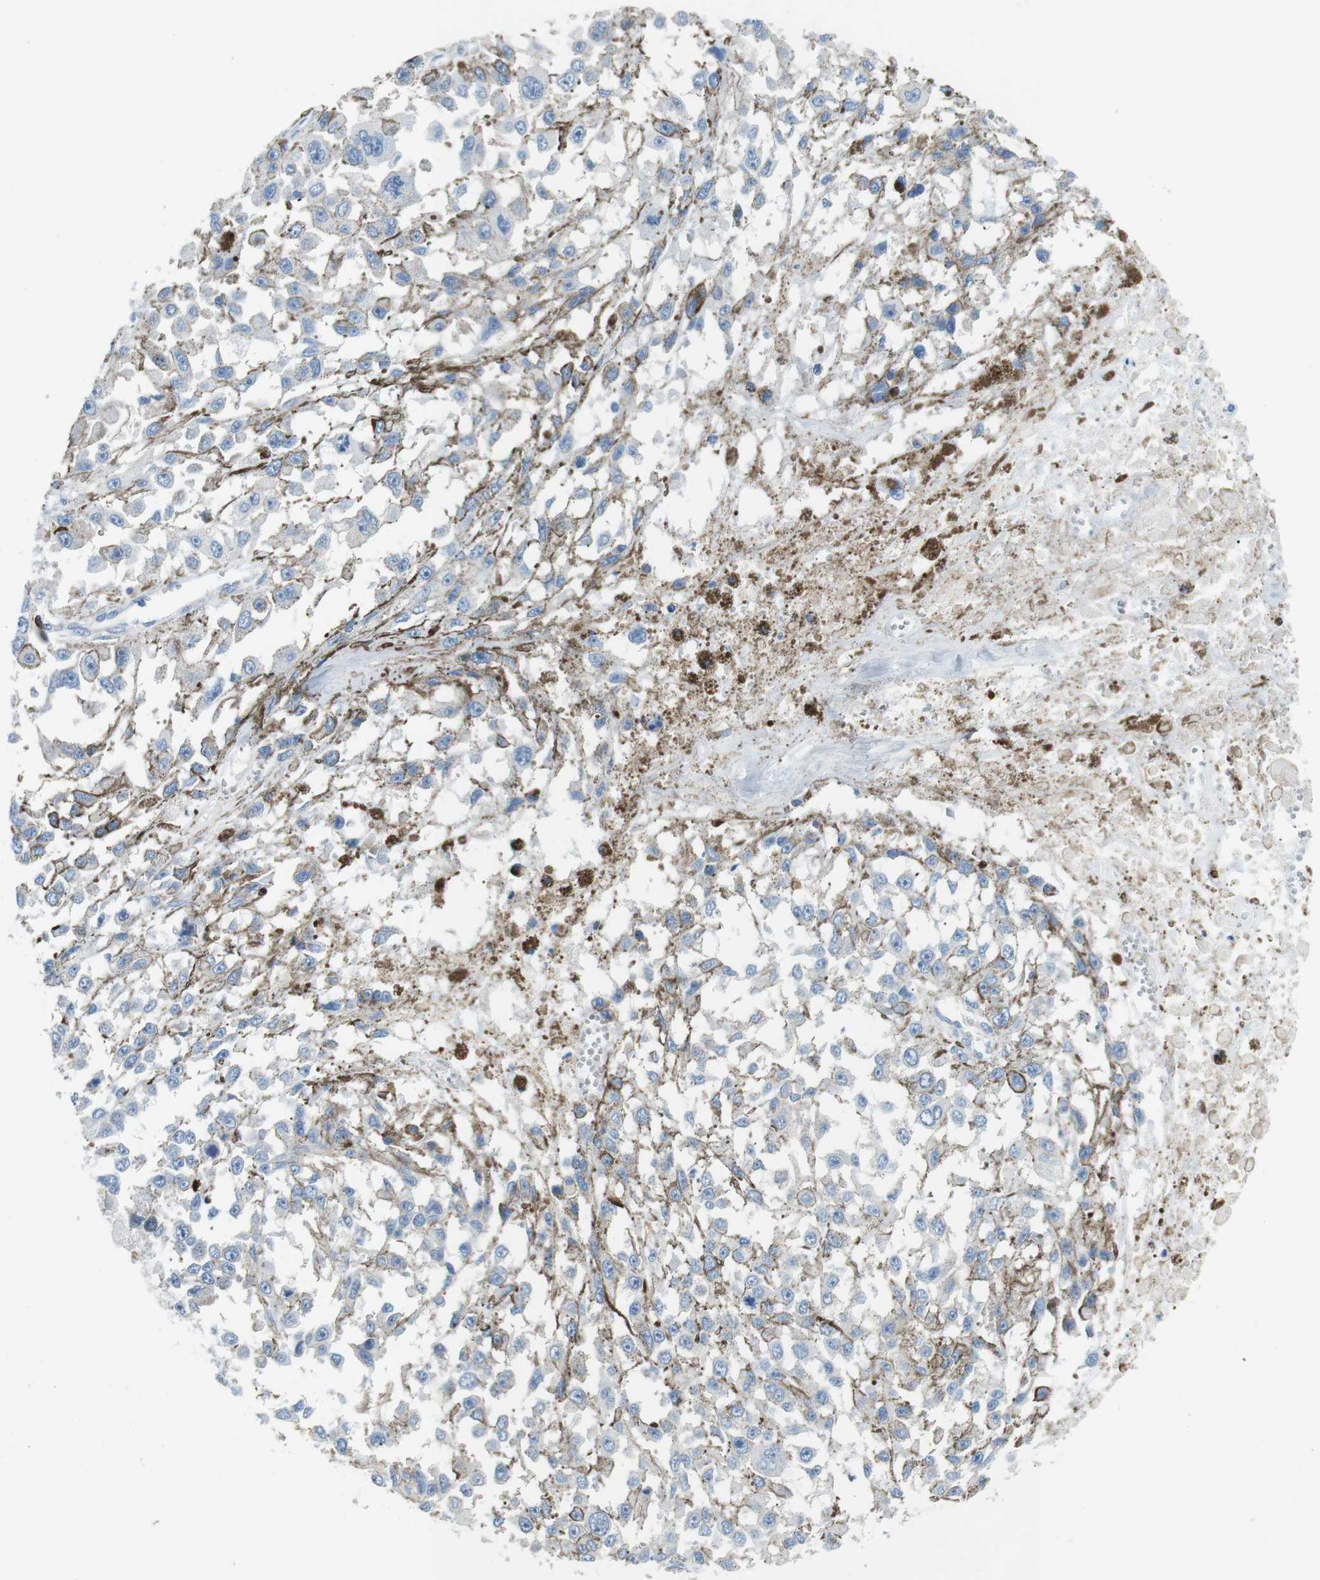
{"staining": {"intensity": "negative", "quantity": "none", "location": "none"}, "tissue": "melanoma", "cell_type": "Tumor cells", "image_type": "cancer", "snomed": [{"axis": "morphology", "description": "Malignant melanoma, Metastatic site"}, {"axis": "topography", "description": "Lymph node"}], "caption": "This is an immunohistochemistry histopathology image of human melanoma. There is no expression in tumor cells.", "gene": "CD6", "patient": {"sex": "male", "age": 59}}